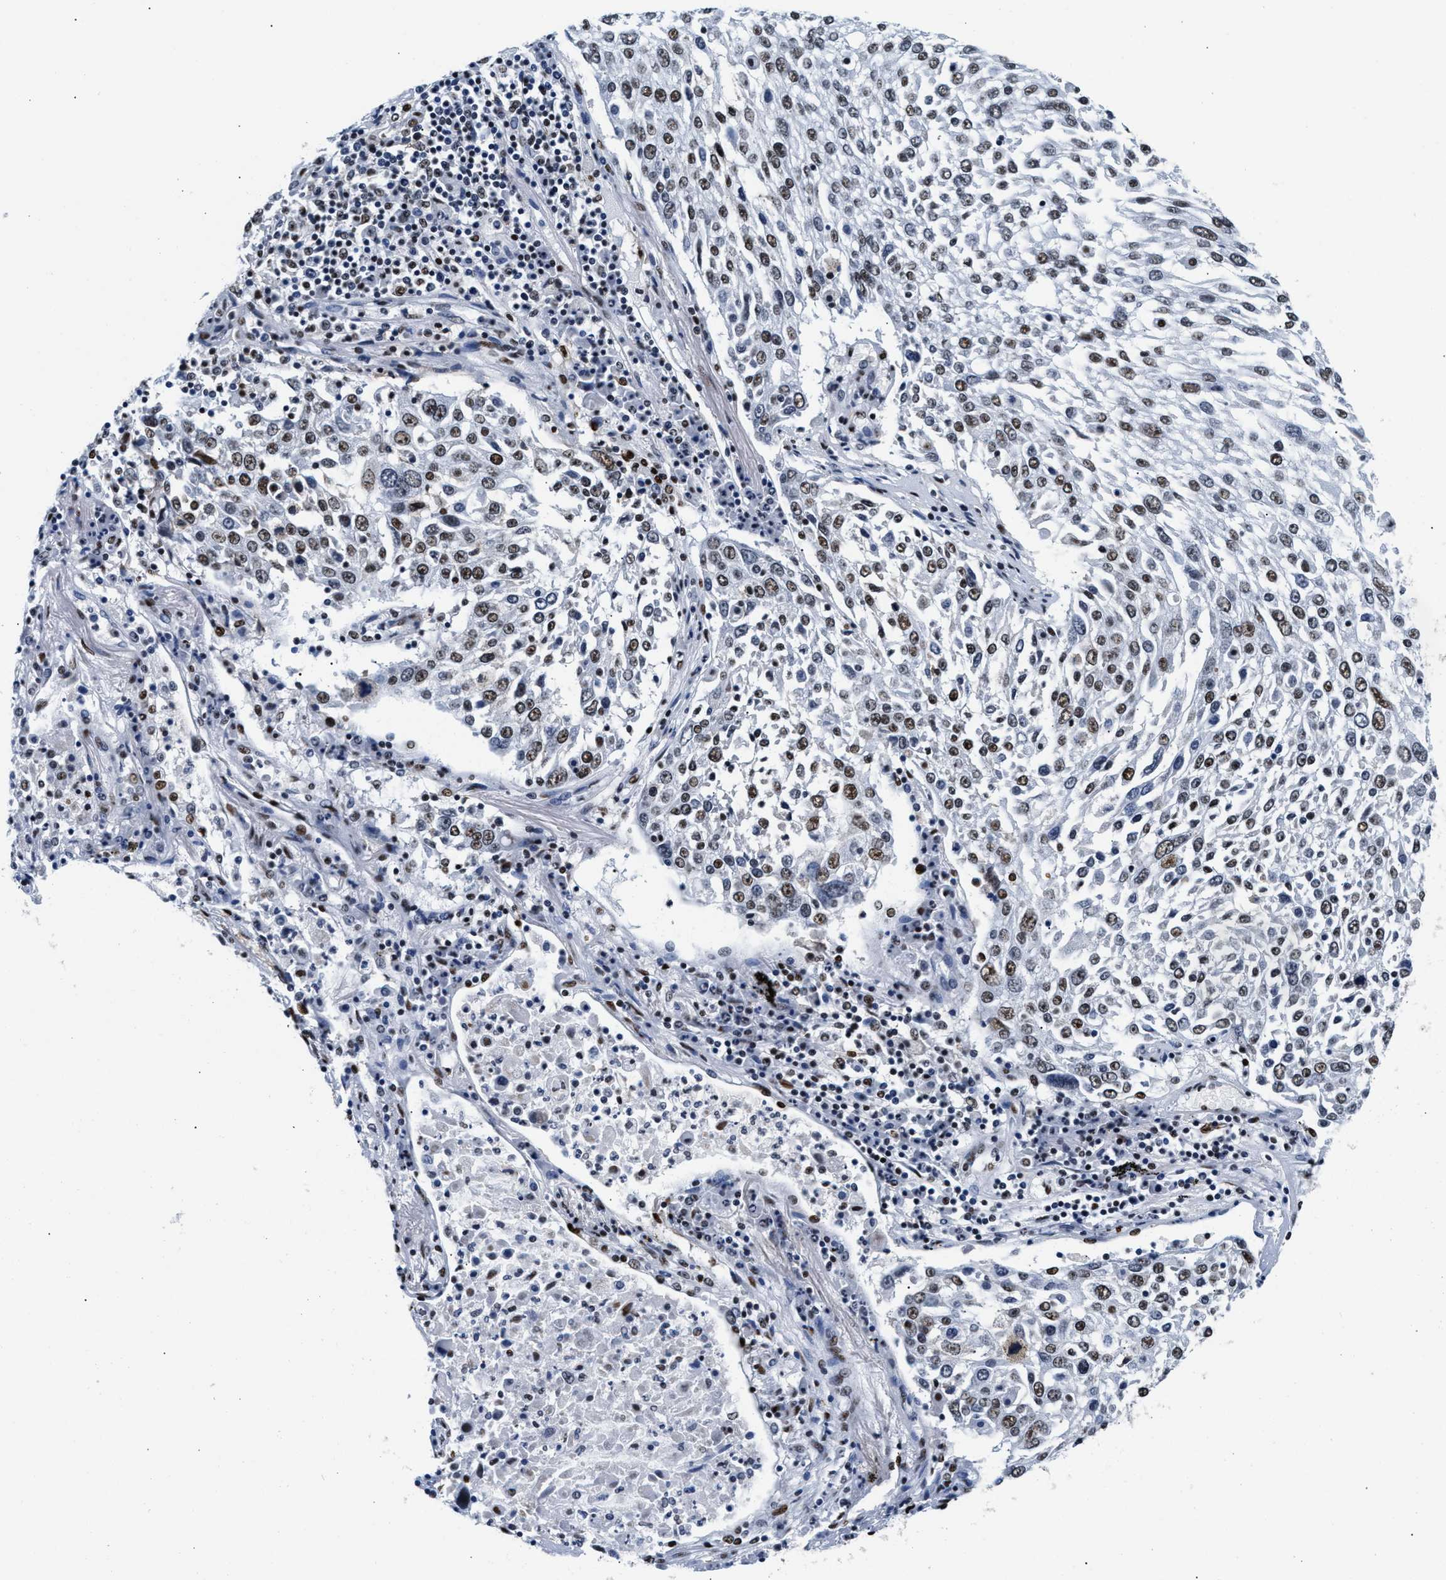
{"staining": {"intensity": "moderate", "quantity": "25%-75%", "location": "nuclear"}, "tissue": "lung cancer", "cell_type": "Tumor cells", "image_type": "cancer", "snomed": [{"axis": "morphology", "description": "Squamous cell carcinoma, NOS"}, {"axis": "topography", "description": "Lung"}], "caption": "Brown immunohistochemical staining in lung cancer (squamous cell carcinoma) displays moderate nuclear expression in about 25%-75% of tumor cells.", "gene": "RAD50", "patient": {"sex": "male", "age": 65}}